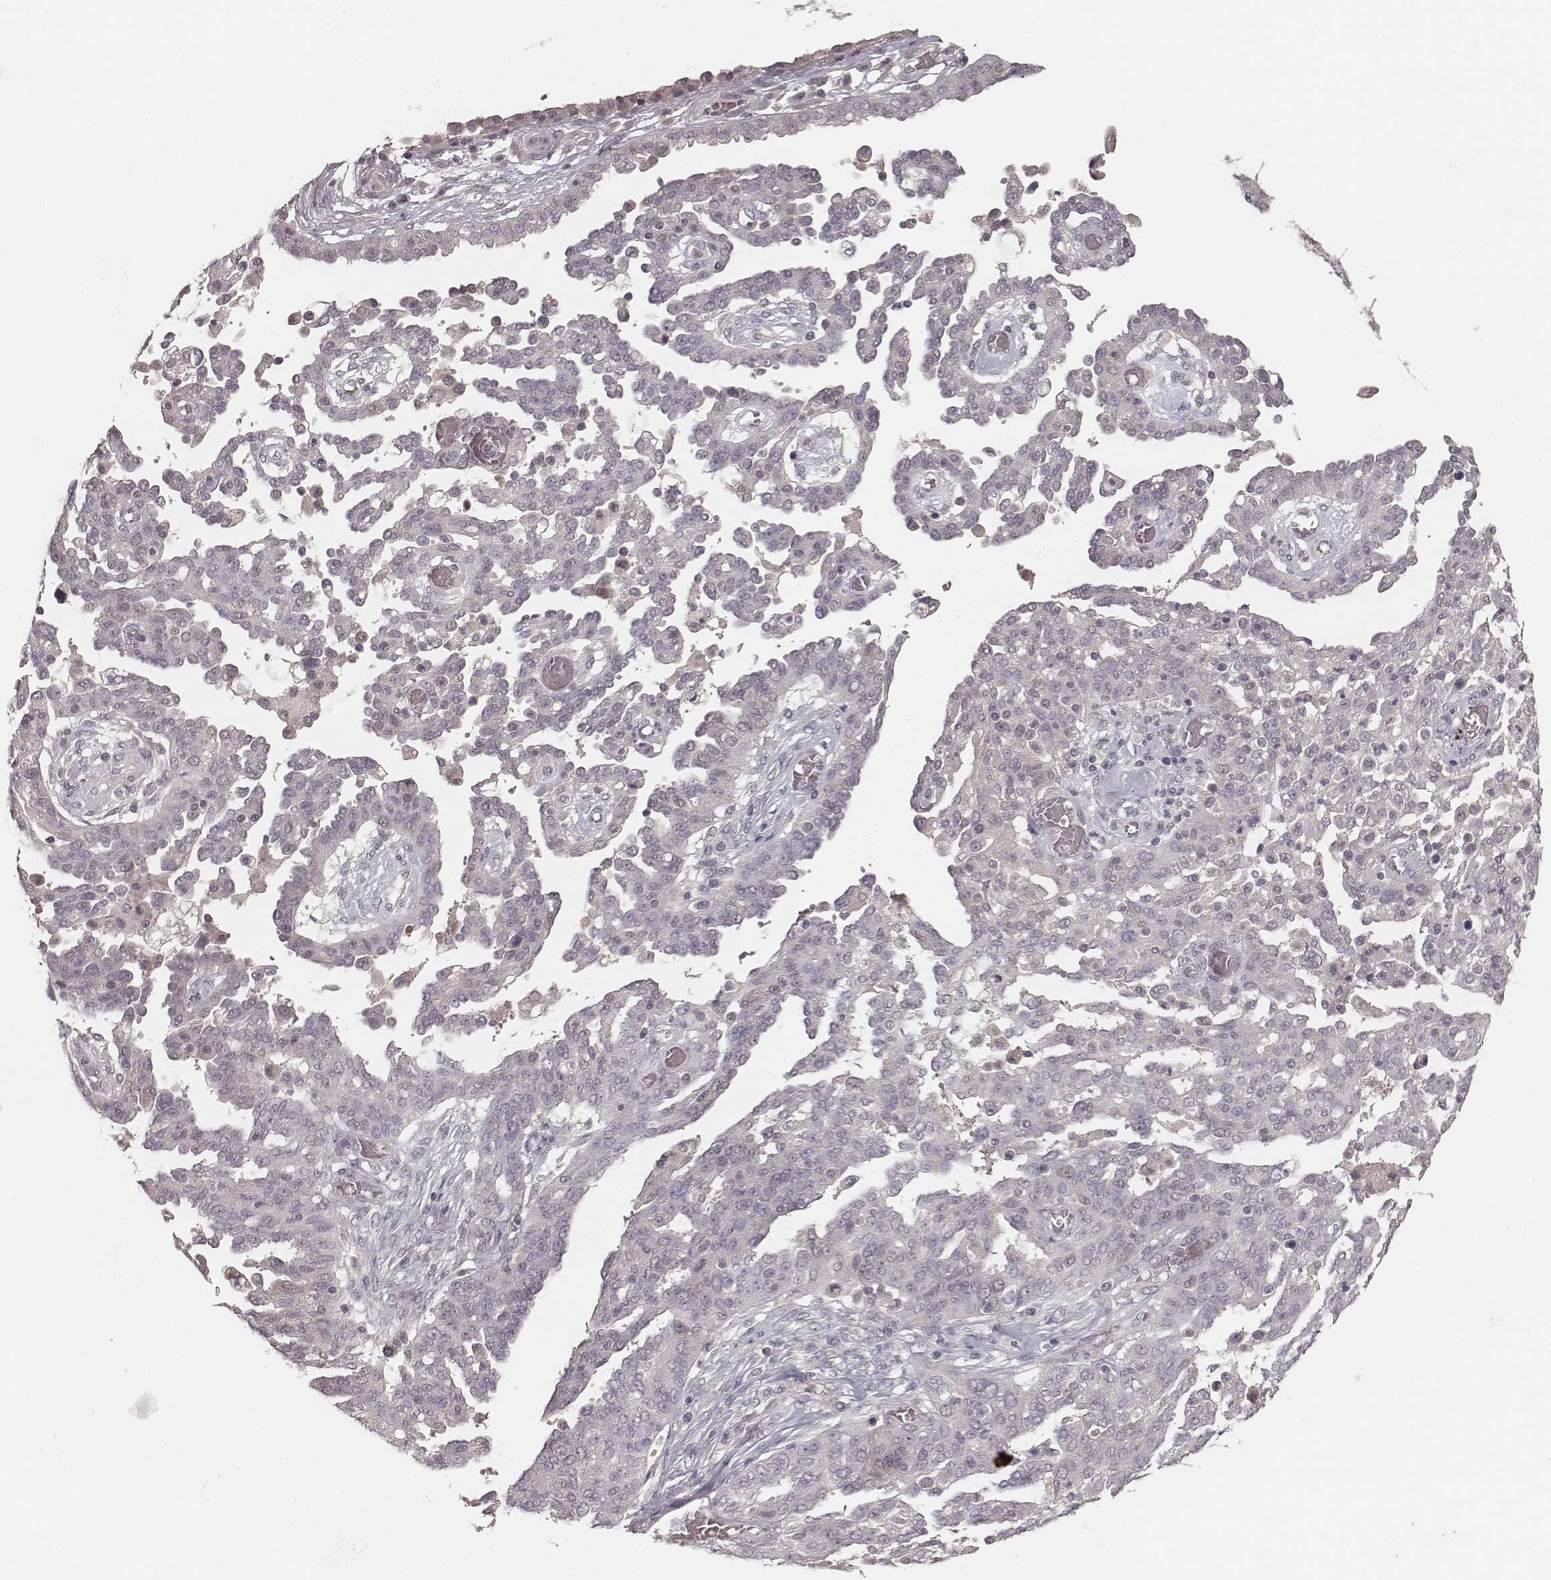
{"staining": {"intensity": "negative", "quantity": "none", "location": "none"}, "tissue": "ovarian cancer", "cell_type": "Tumor cells", "image_type": "cancer", "snomed": [{"axis": "morphology", "description": "Cystadenocarcinoma, serous, NOS"}, {"axis": "topography", "description": "Ovary"}], "caption": "Immunohistochemistry of human ovarian cancer shows no staining in tumor cells.", "gene": "LY6K", "patient": {"sex": "female", "age": 67}}